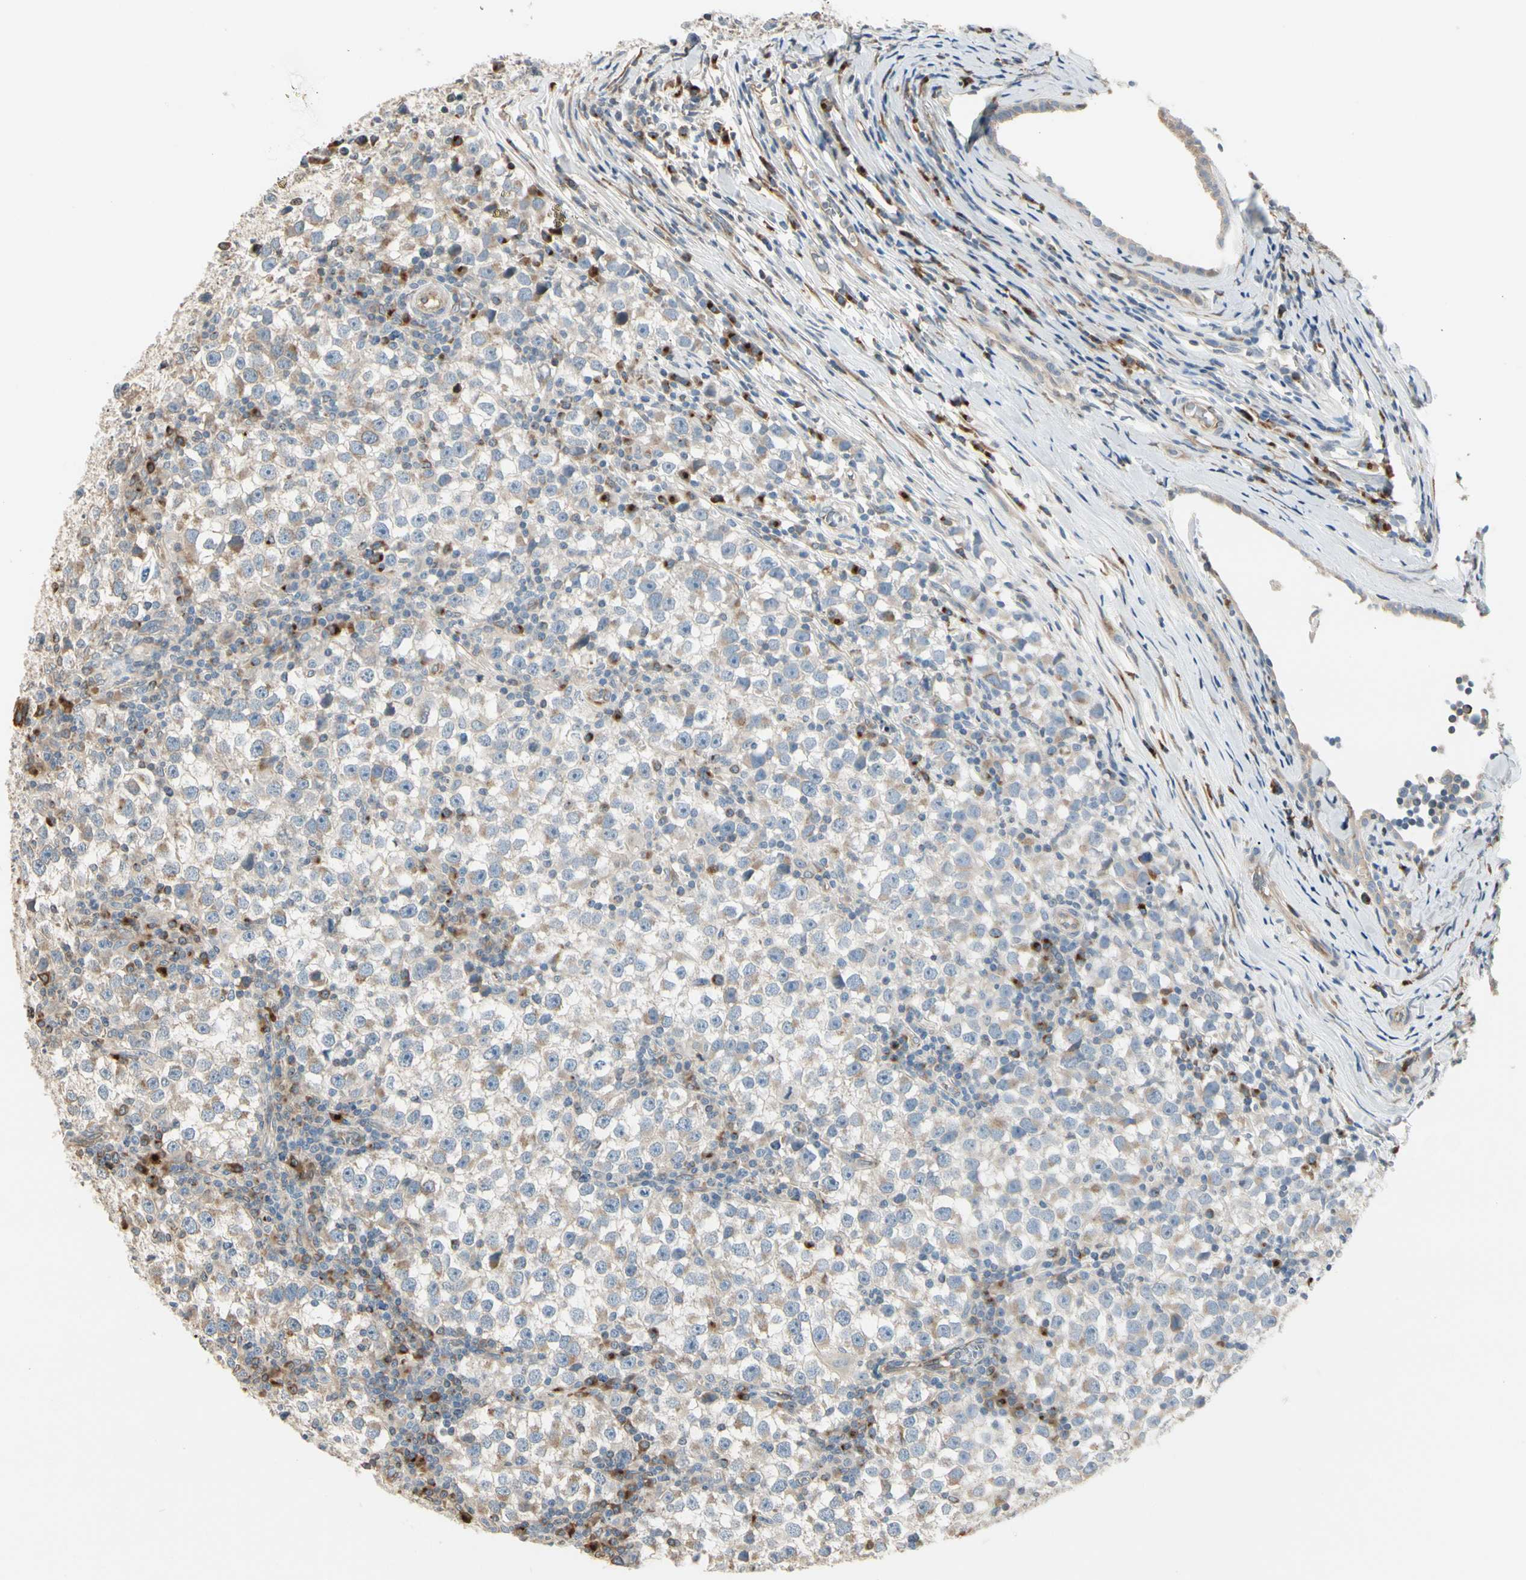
{"staining": {"intensity": "weak", "quantity": ">75%", "location": "cytoplasmic/membranous"}, "tissue": "testis cancer", "cell_type": "Tumor cells", "image_type": "cancer", "snomed": [{"axis": "morphology", "description": "Seminoma, NOS"}, {"axis": "topography", "description": "Testis"}], "caption": "The micrograph exhibits staining of testis cancer (seminoma), revealing weak cytoplasmic/membranous protein expression (brown color) within tumor cells.", "gene": "NUCB2", "patient": {"sex": "male", "age": 65}}